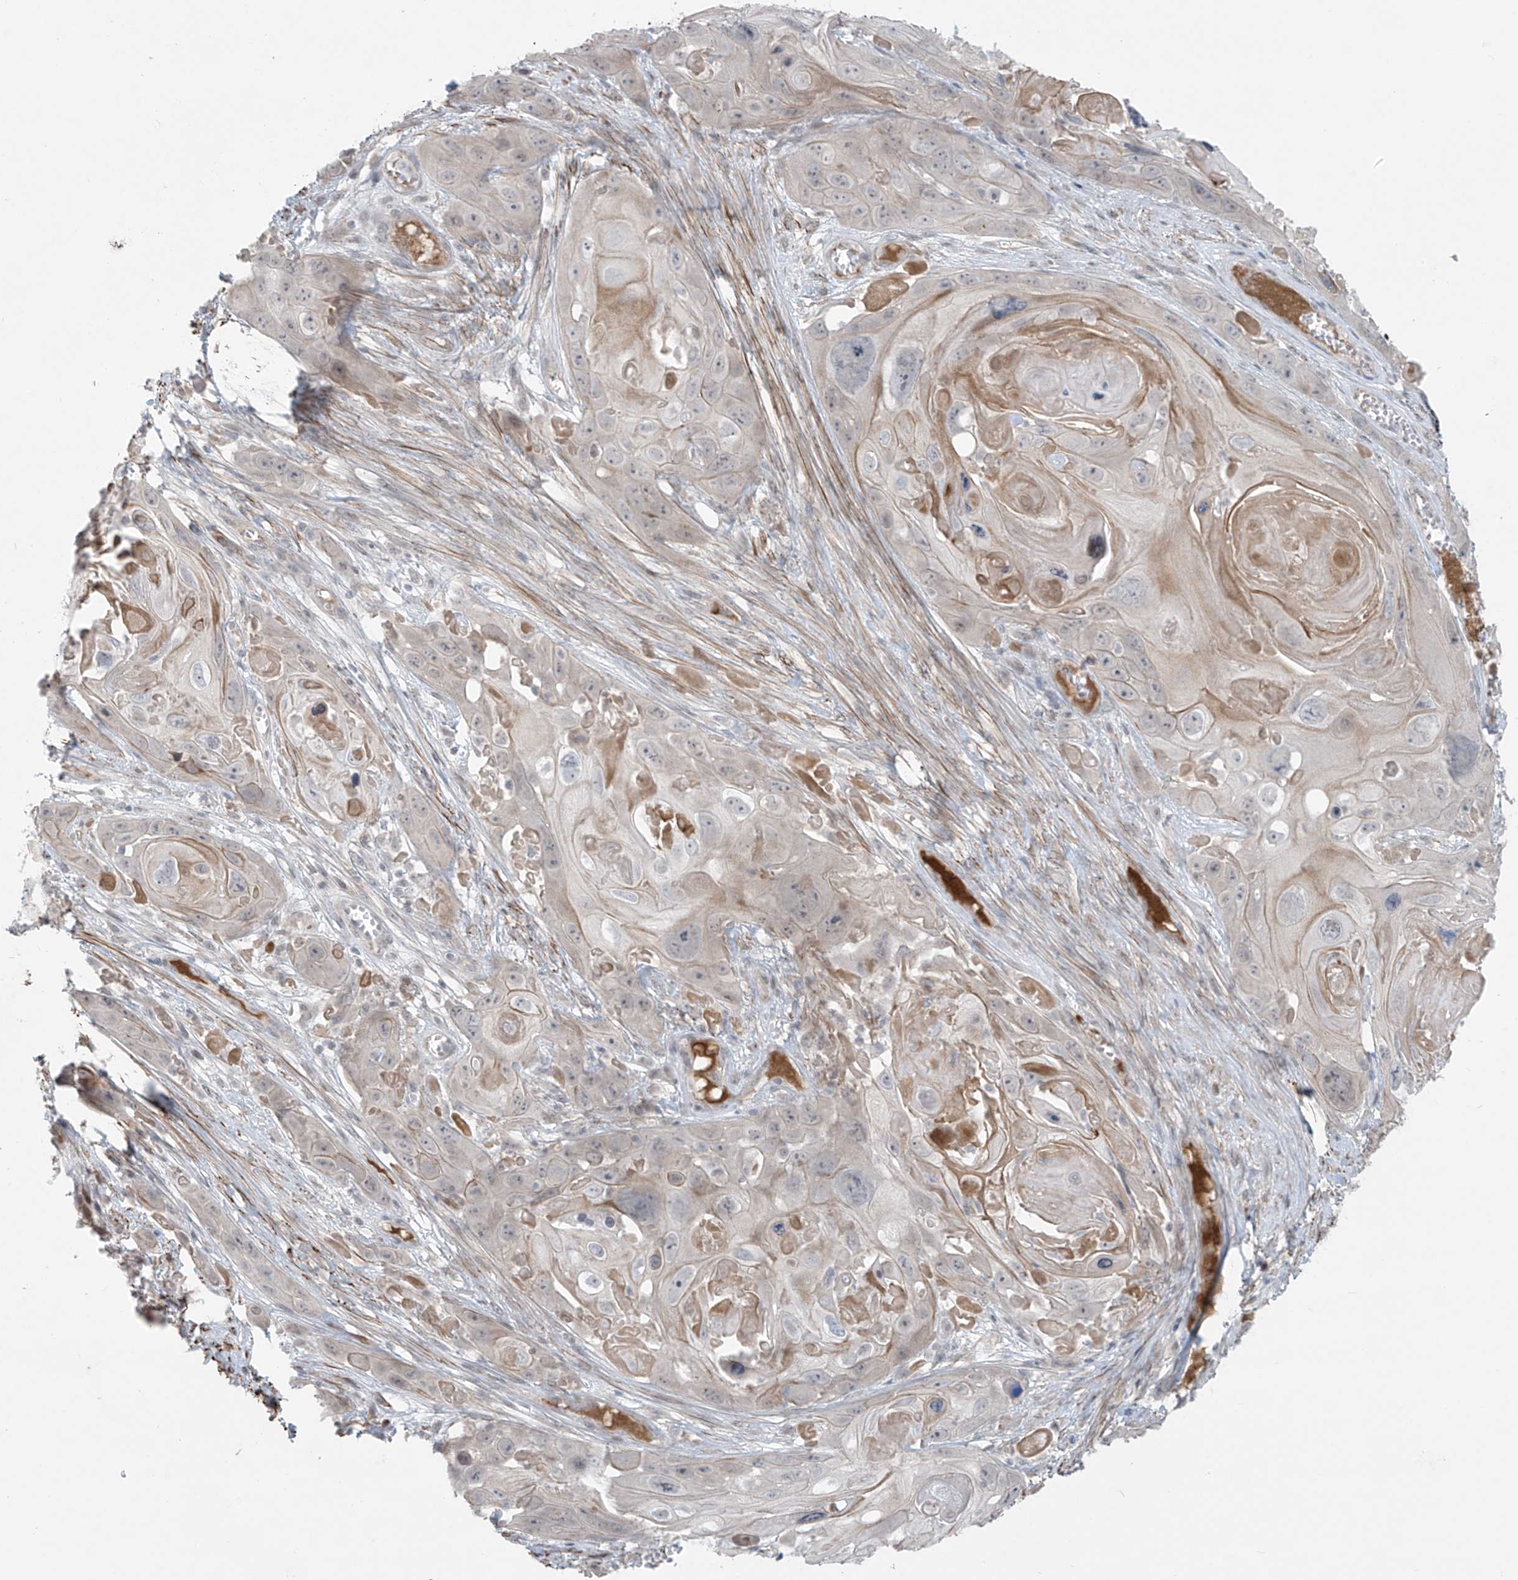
{"staining": {"intensity": "weak", "quantity": "<25%", "location": "cytoplasmic/membranous"}, "tissue": "skin cancer", "cell_type": "Tumor cells", "image_type": "cancer", "snomed": [{"axis": "morphology", "description": "Squamous cell carcinoma, NOS"}, {"axis": "topography", "description": "Skin"}], "caption": "Immunohistochemistry (IHC) micrograph of neoplastic tissue: skin cancer stained with DAB exhibits no significant protein expression in tumor cells.", "gene": "RASGEF1A", "patient": {"sex": "male", "age": 55}}